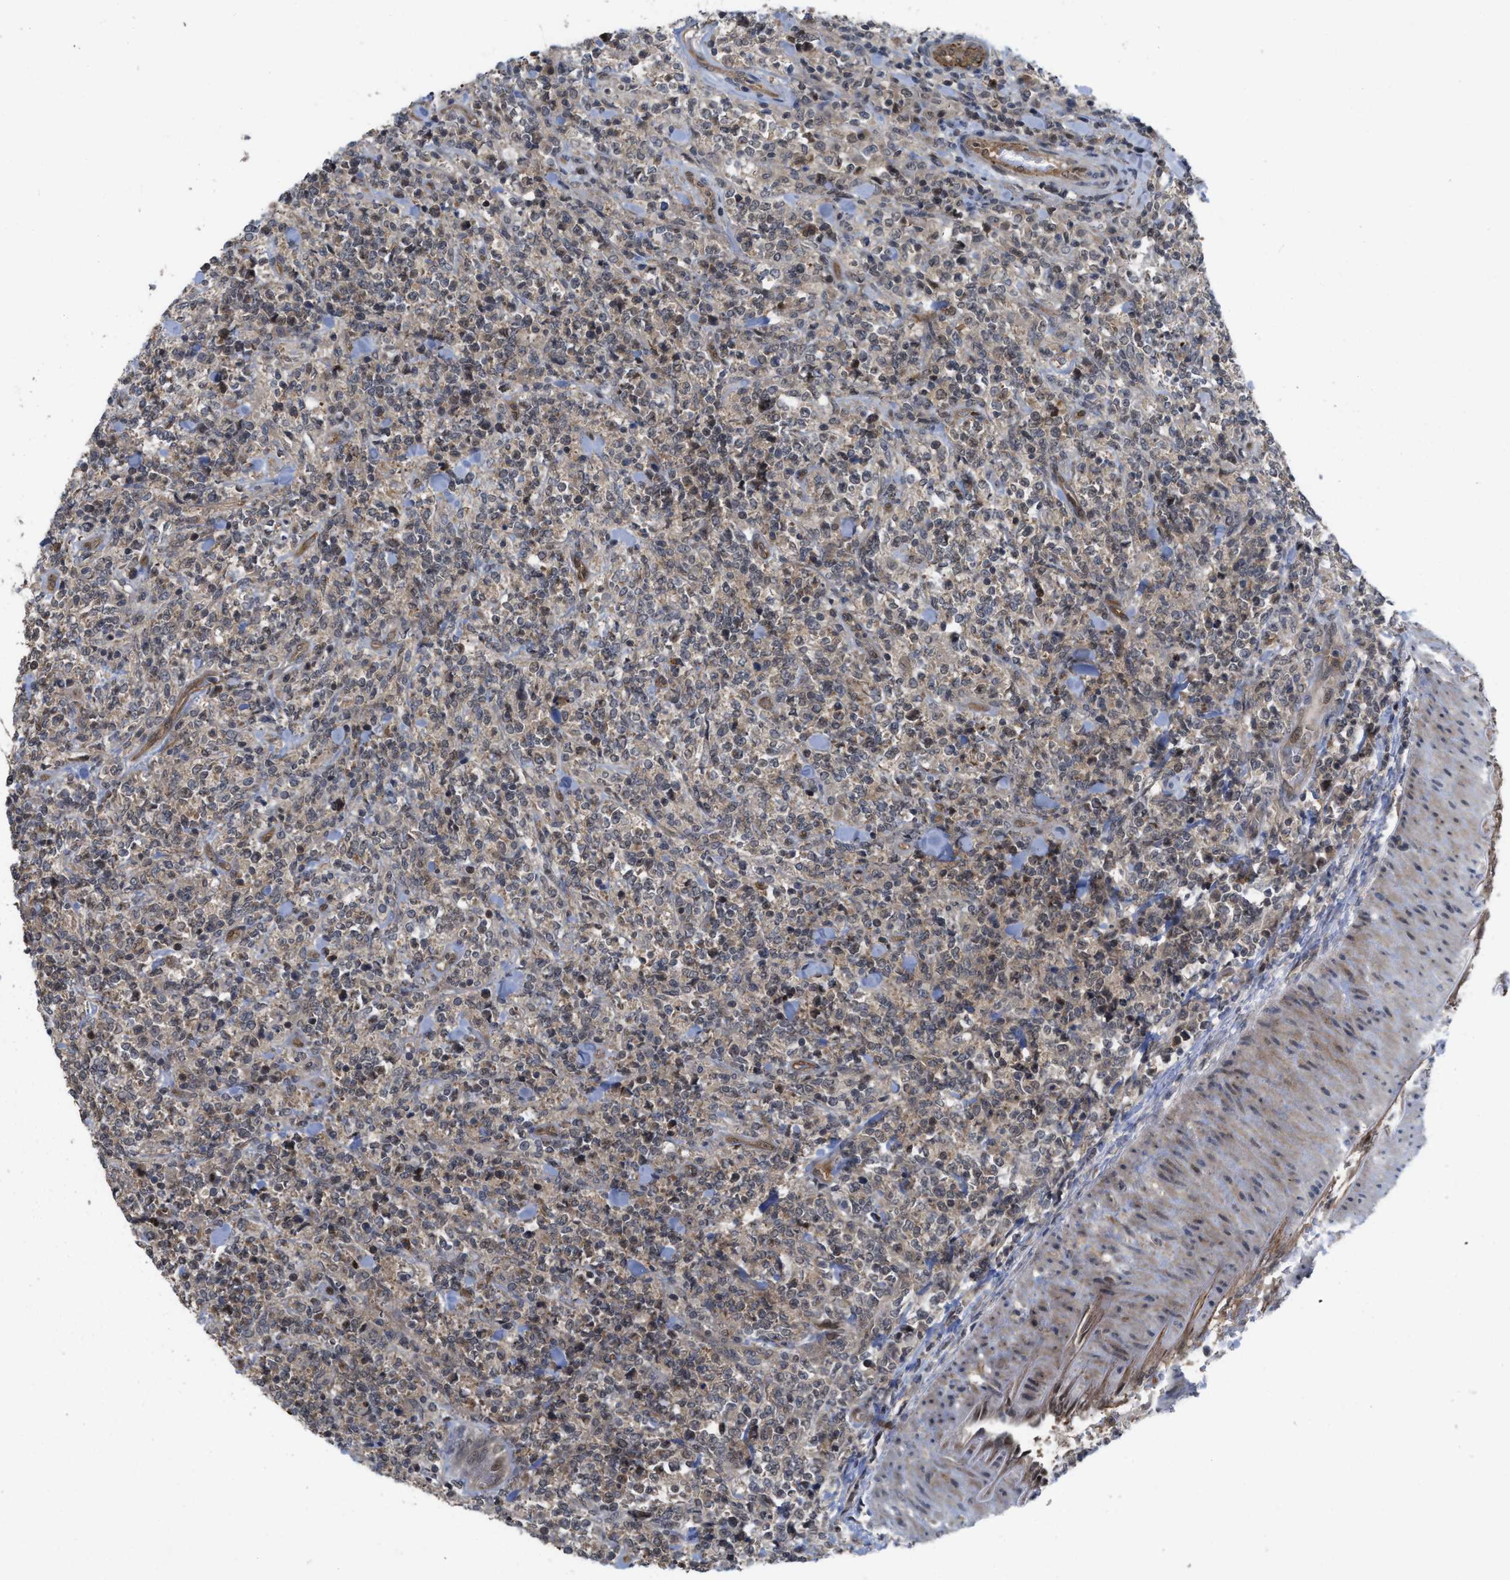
{"staining": {"intensity": "negative", "quantity": "none", "location": "none"}, "tissue": "lymphoma", "cell_type": "Tumor cells", "image_type": "cancer", "snomed": [{"axis": "morphology", "description": "Malignant lymphoma, non-Hodgkin's type, High grade"}, {"axis": "topography", "description": "Soft tissue"}], "caption": "A high-resolution micrograph shows immunohistochemistry staining of high-grade malignant lymphoma, non-Hodgkin's type, which shows no significant positivity in tumor cells.", "gene": "LDAF1", "patient": {"sex": "male", "age": 18}}